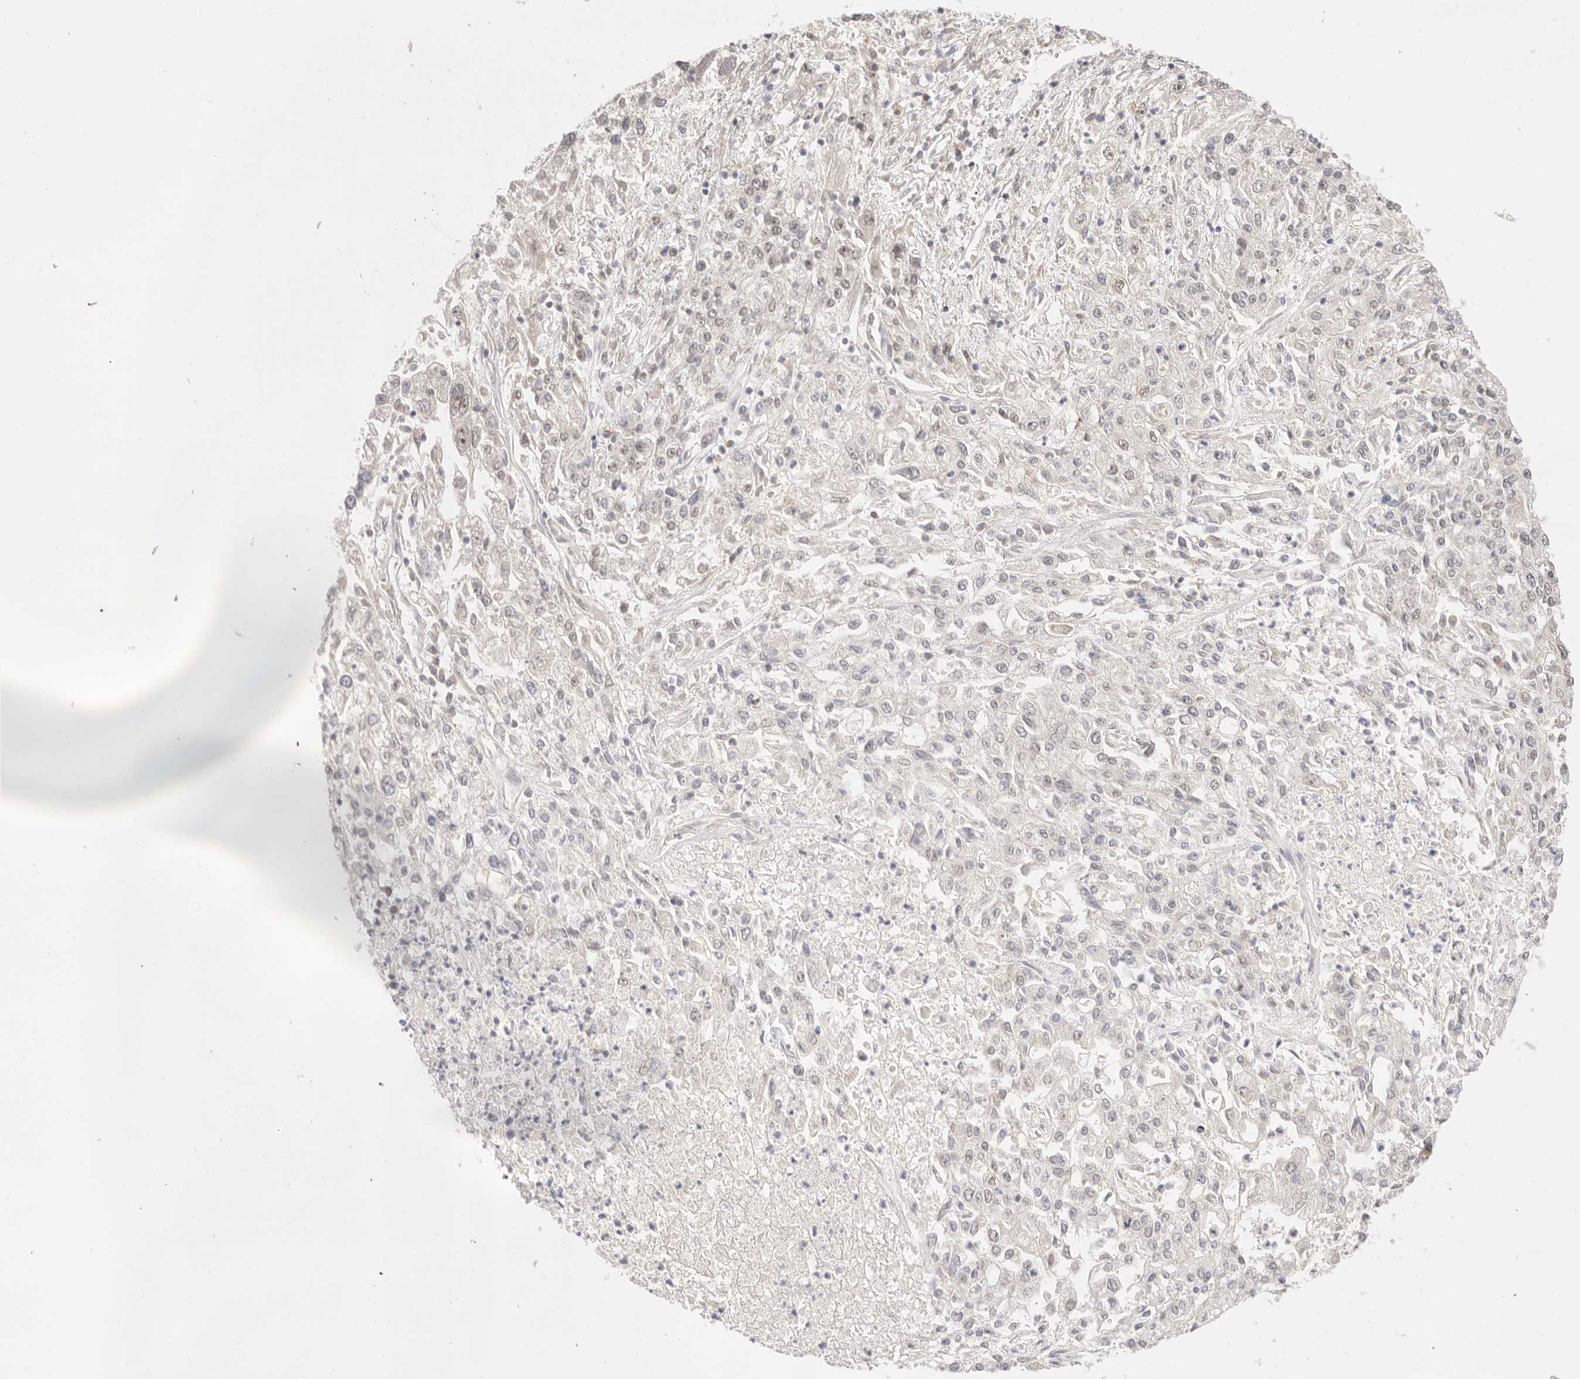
{"staining": {"intensity": "negative", "quantity": "none", "location": "none"}, "tissue": "endometrial cancer", "cell_type": "Tumor cells", "image_type": "cancer", "snomed": [{"axis": "morphology", "description": "Adenocarcinoma, NOS"}, {"axis": "topography", "description": "Endometrium"}], "caption": "A high-resolution photomicrograph shows immunohistochemistry staining of endometrial adenocarcinoma, which displays no significant staining in tumor cells.", "gene": "GTF2E2", "patient": {"sex": "female", "age": 49}}